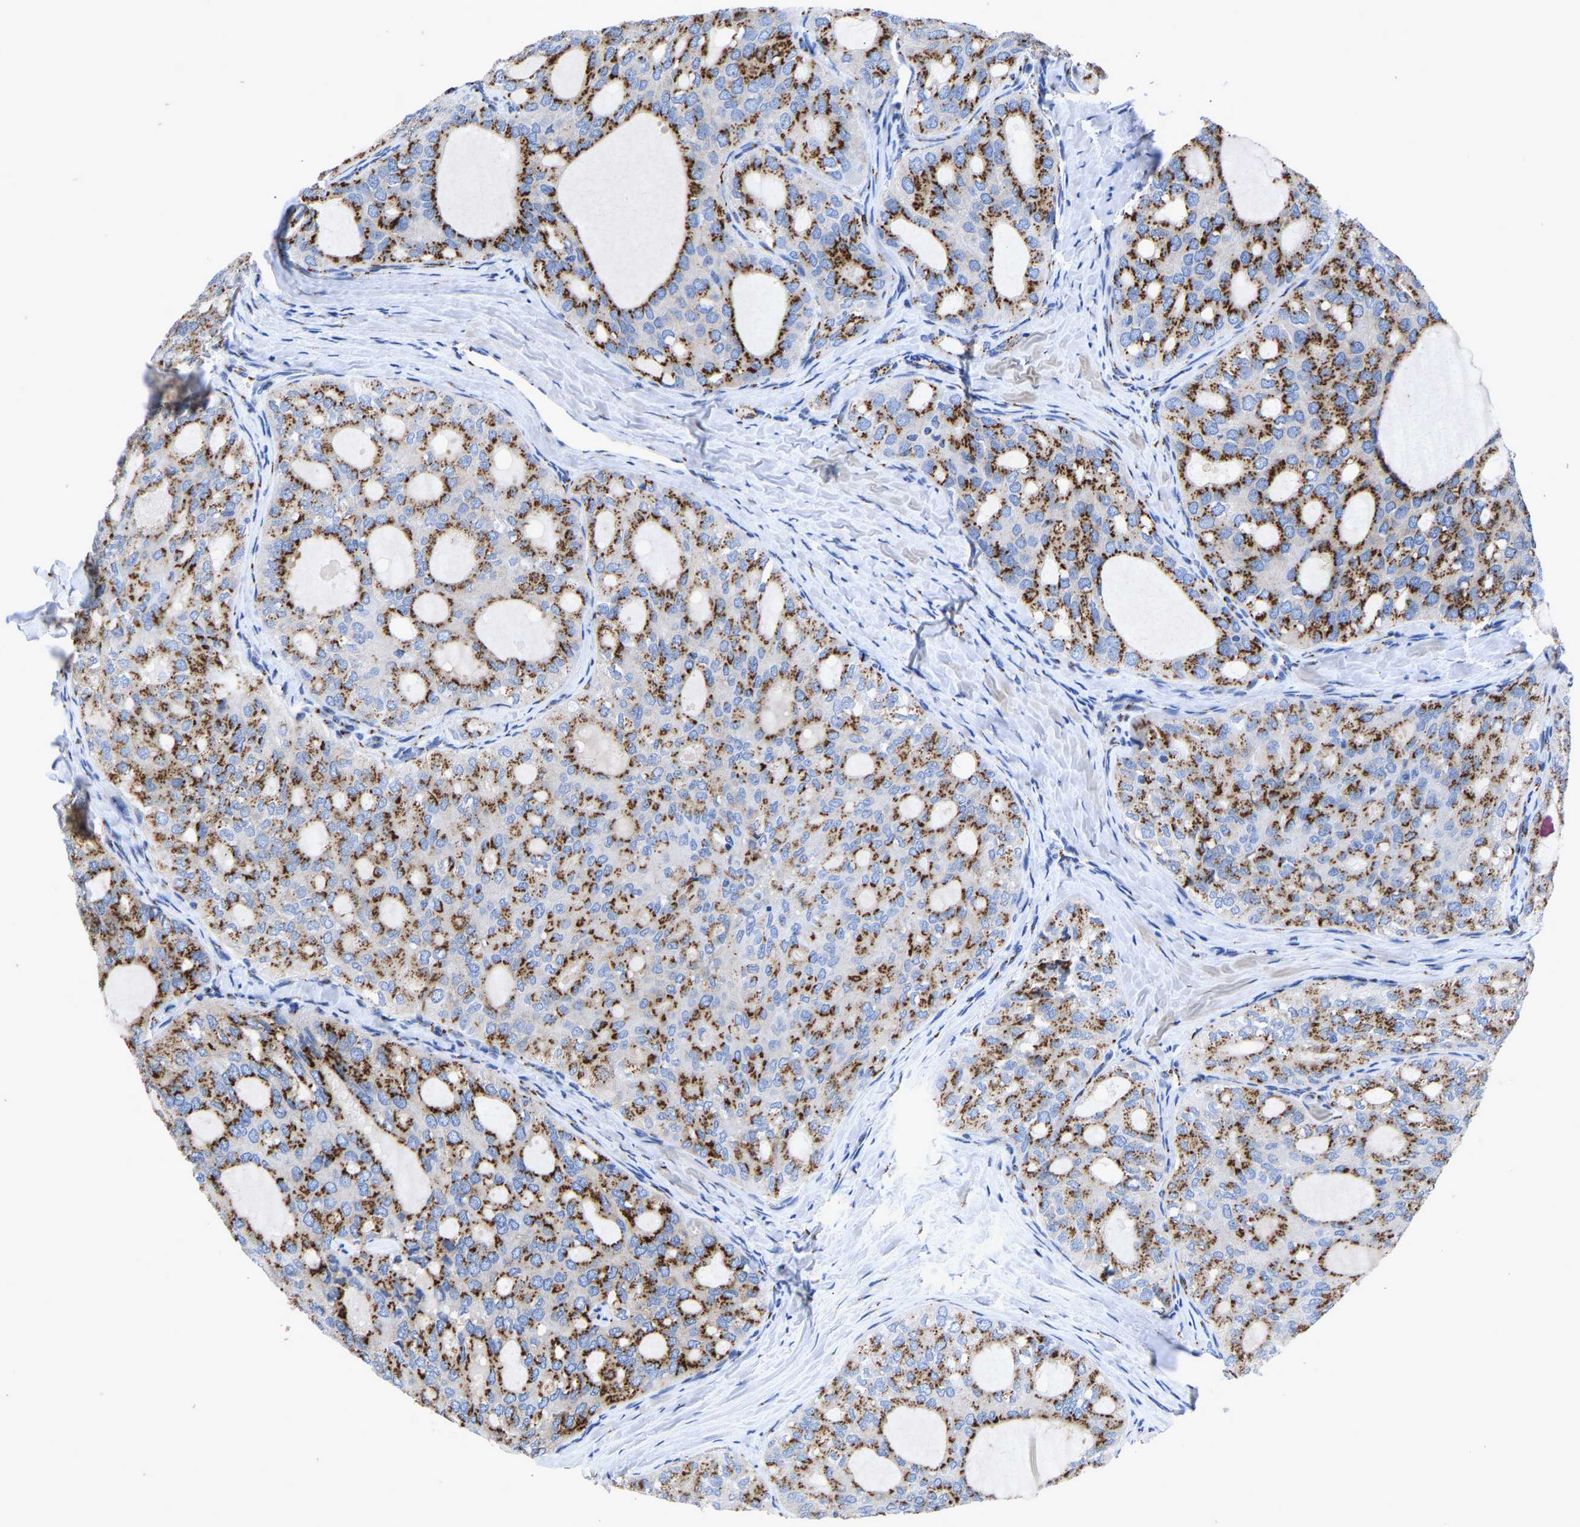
{"staining": {"intensity": "strong", "quantity": ">75%", "location": "cytoplasmic/membranous"}, "tissue": "thyroid cancer", "cell_type": "Tumor cells", "image_type": "cancer", "snomed": [{"axis": "morphology", "description": "Follicular adenoma carcinoma, NOS"}, {"axis": "topography", "description": "Thyroid gland"}], "caption": "Tumor cells reveal high levels of strong cytoplasmic/membranous expression in about >75% of cells in thyroid cancer (follicular adenoma carcinoma). (IHC, brightfield microscopy, high magnification).", "gene": "TMEM87A", "patient": {"sex": "male", "age": 75}}